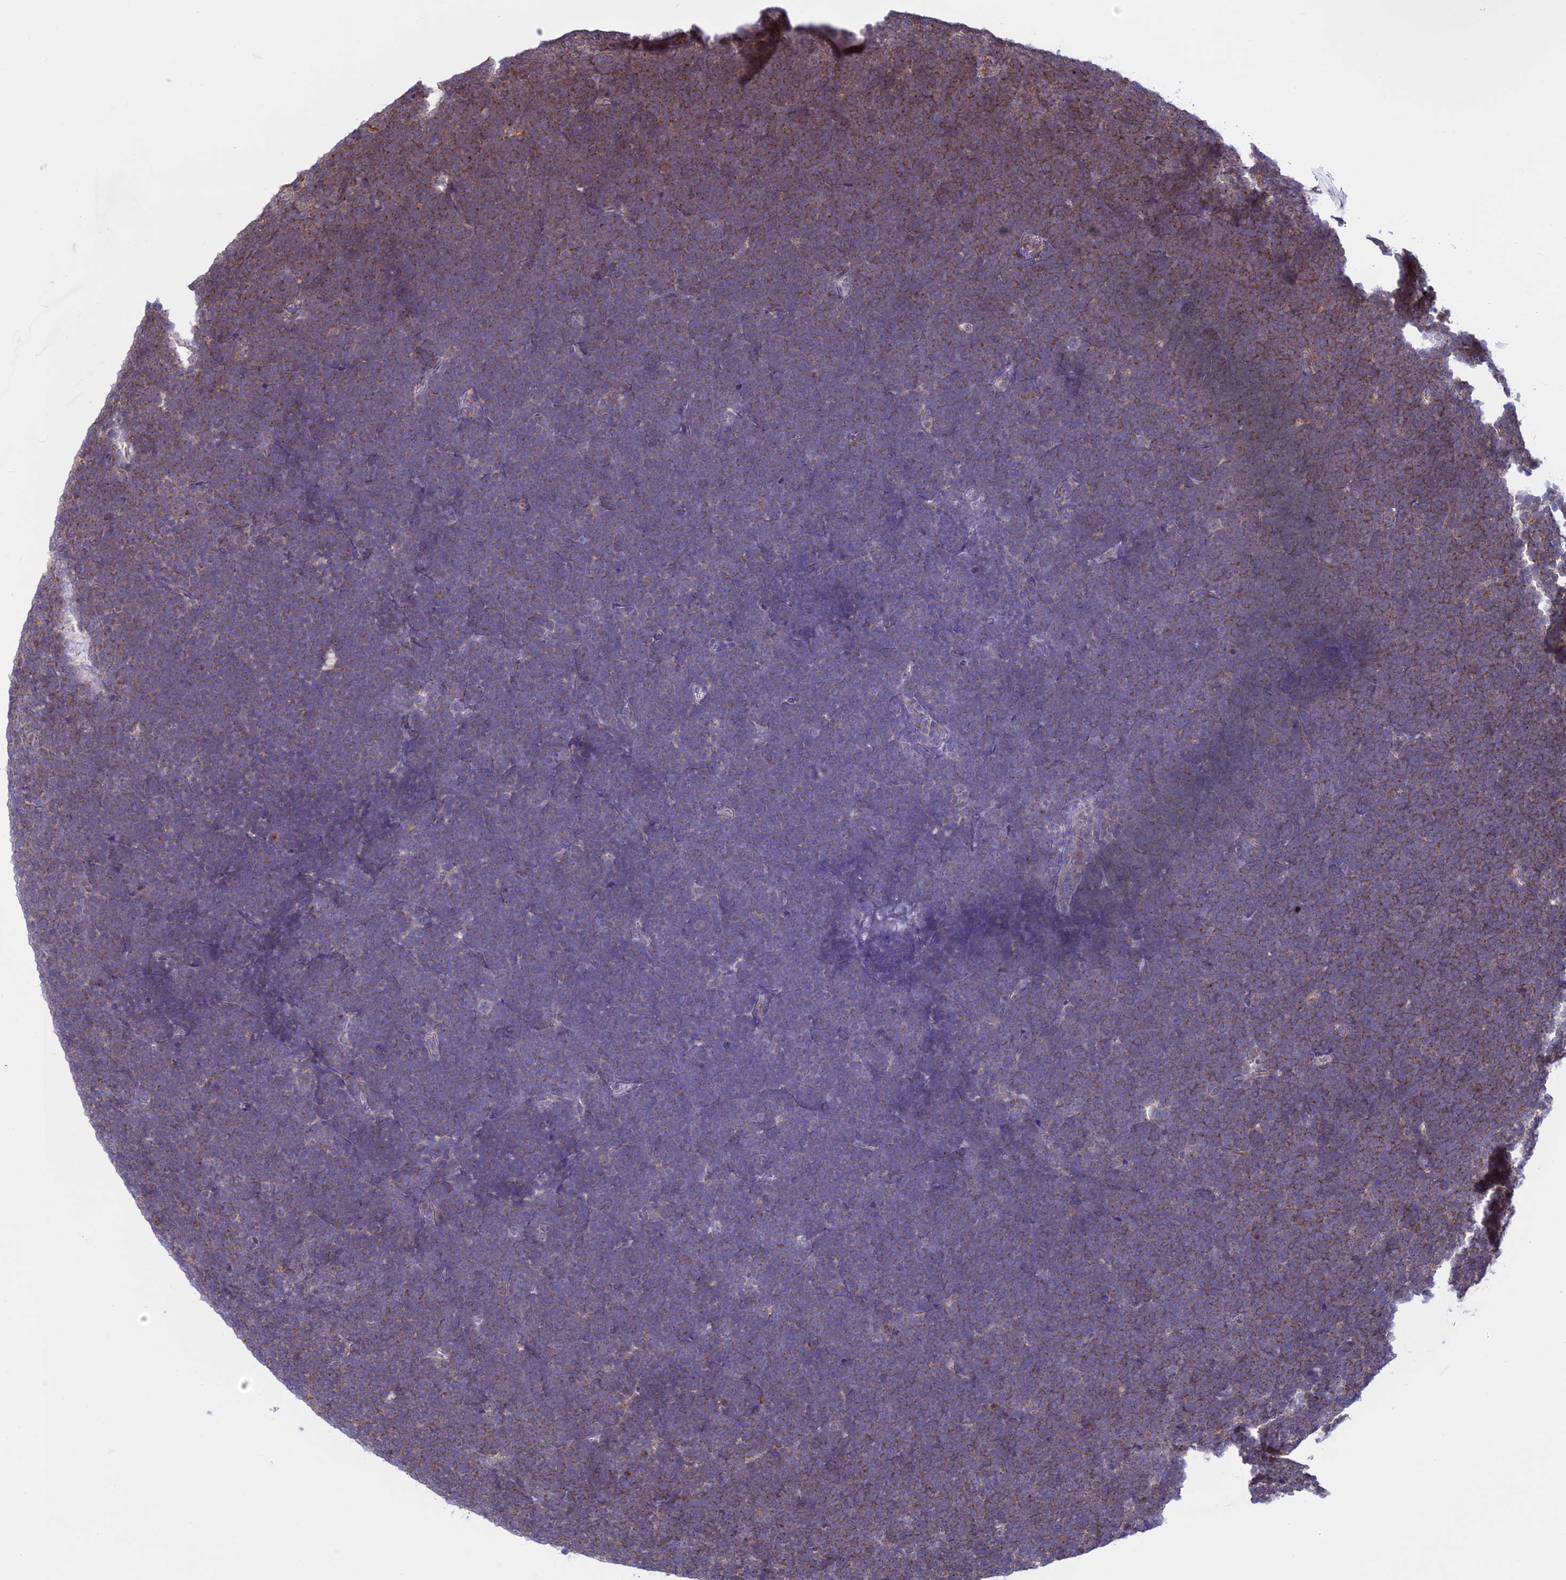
{"staining": {"intensity": "moderate", "quantity": "25%-75%", "location": "cytoplasmic/membranous"}, "tissue": "lymphoma", "cell_type": "Tumor cells", "image_type": "cancer", "snomed": [{"axis": "morphology", "description": "Malignant lymphoma, non-Hodgkin's type, High grade"}, {"axis": "topography", "description": "Lymph node"}], "caption": "Malignant lymphoma, non-Hodgkin's type (high-grade) stained for a protein (brown) reveals moderate cytoplasmic/membranous positive positivity in approximately 25%-75% of tumor cells.", "gene": "CLINT1", "patient": {"sex": "male", "age": 13}}